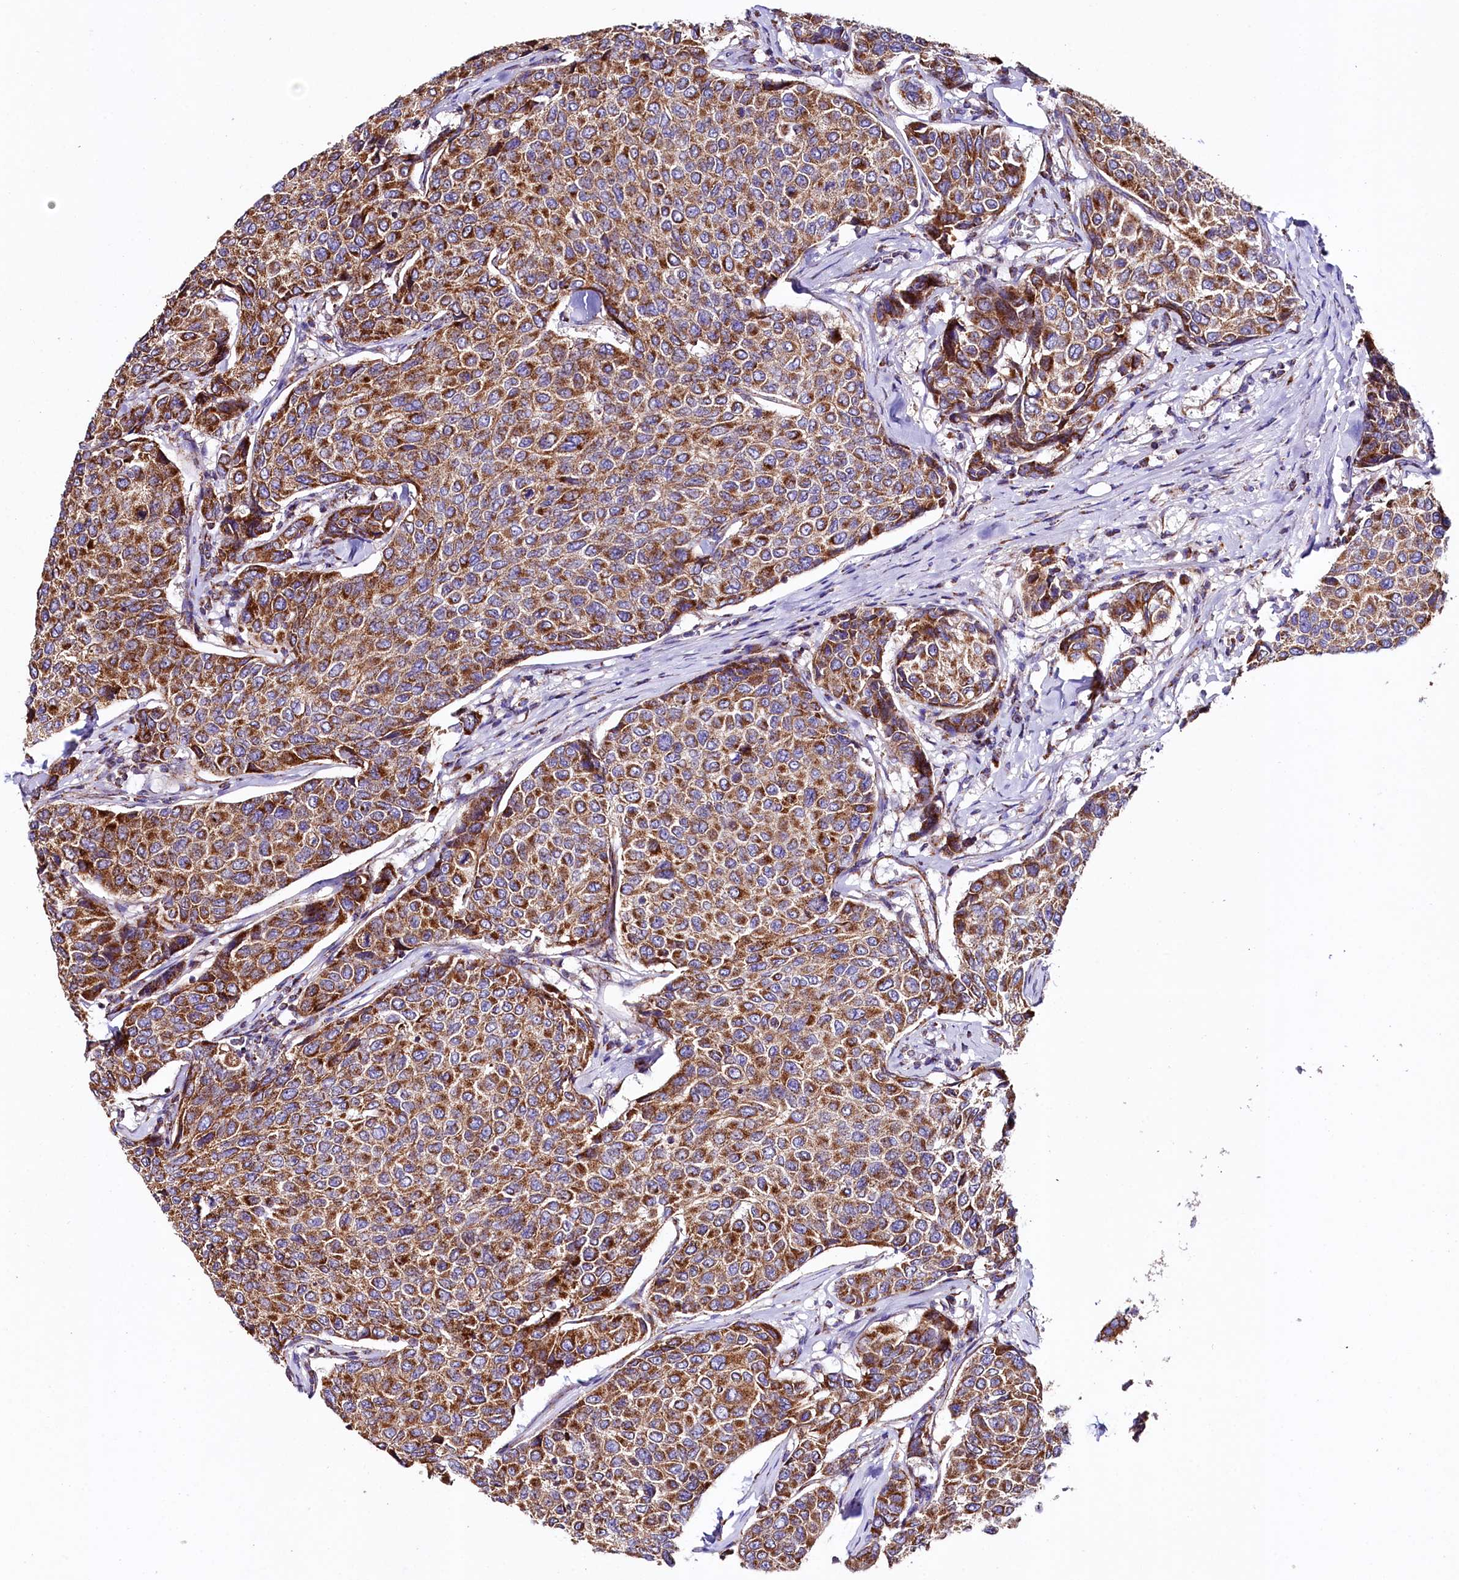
{"staining": {"intensity": "strong", "quantity": ">75%", "location": "cytoplasmic/membranous"}, "tissue": "breast cancer", "cell_type": "Tumor cells", "image_type": "cancer", "snomed": [{"axis": "morphology", "description": "Duct carcinoma"}, {"axis": "topography", "description": "Breast"}], "caption": "Immunohistochemistry photomicrograph of neoplastic tissue: human breast cancer stained using IHC exhibits high levels of strong protein expression localized specifically in the cytoplasmic/membranous of tumor cells, appearing as a cytoplasmic/membranous brown color.", "gene": "APLP2", "patient": {"sex": "female", "age": 55}}